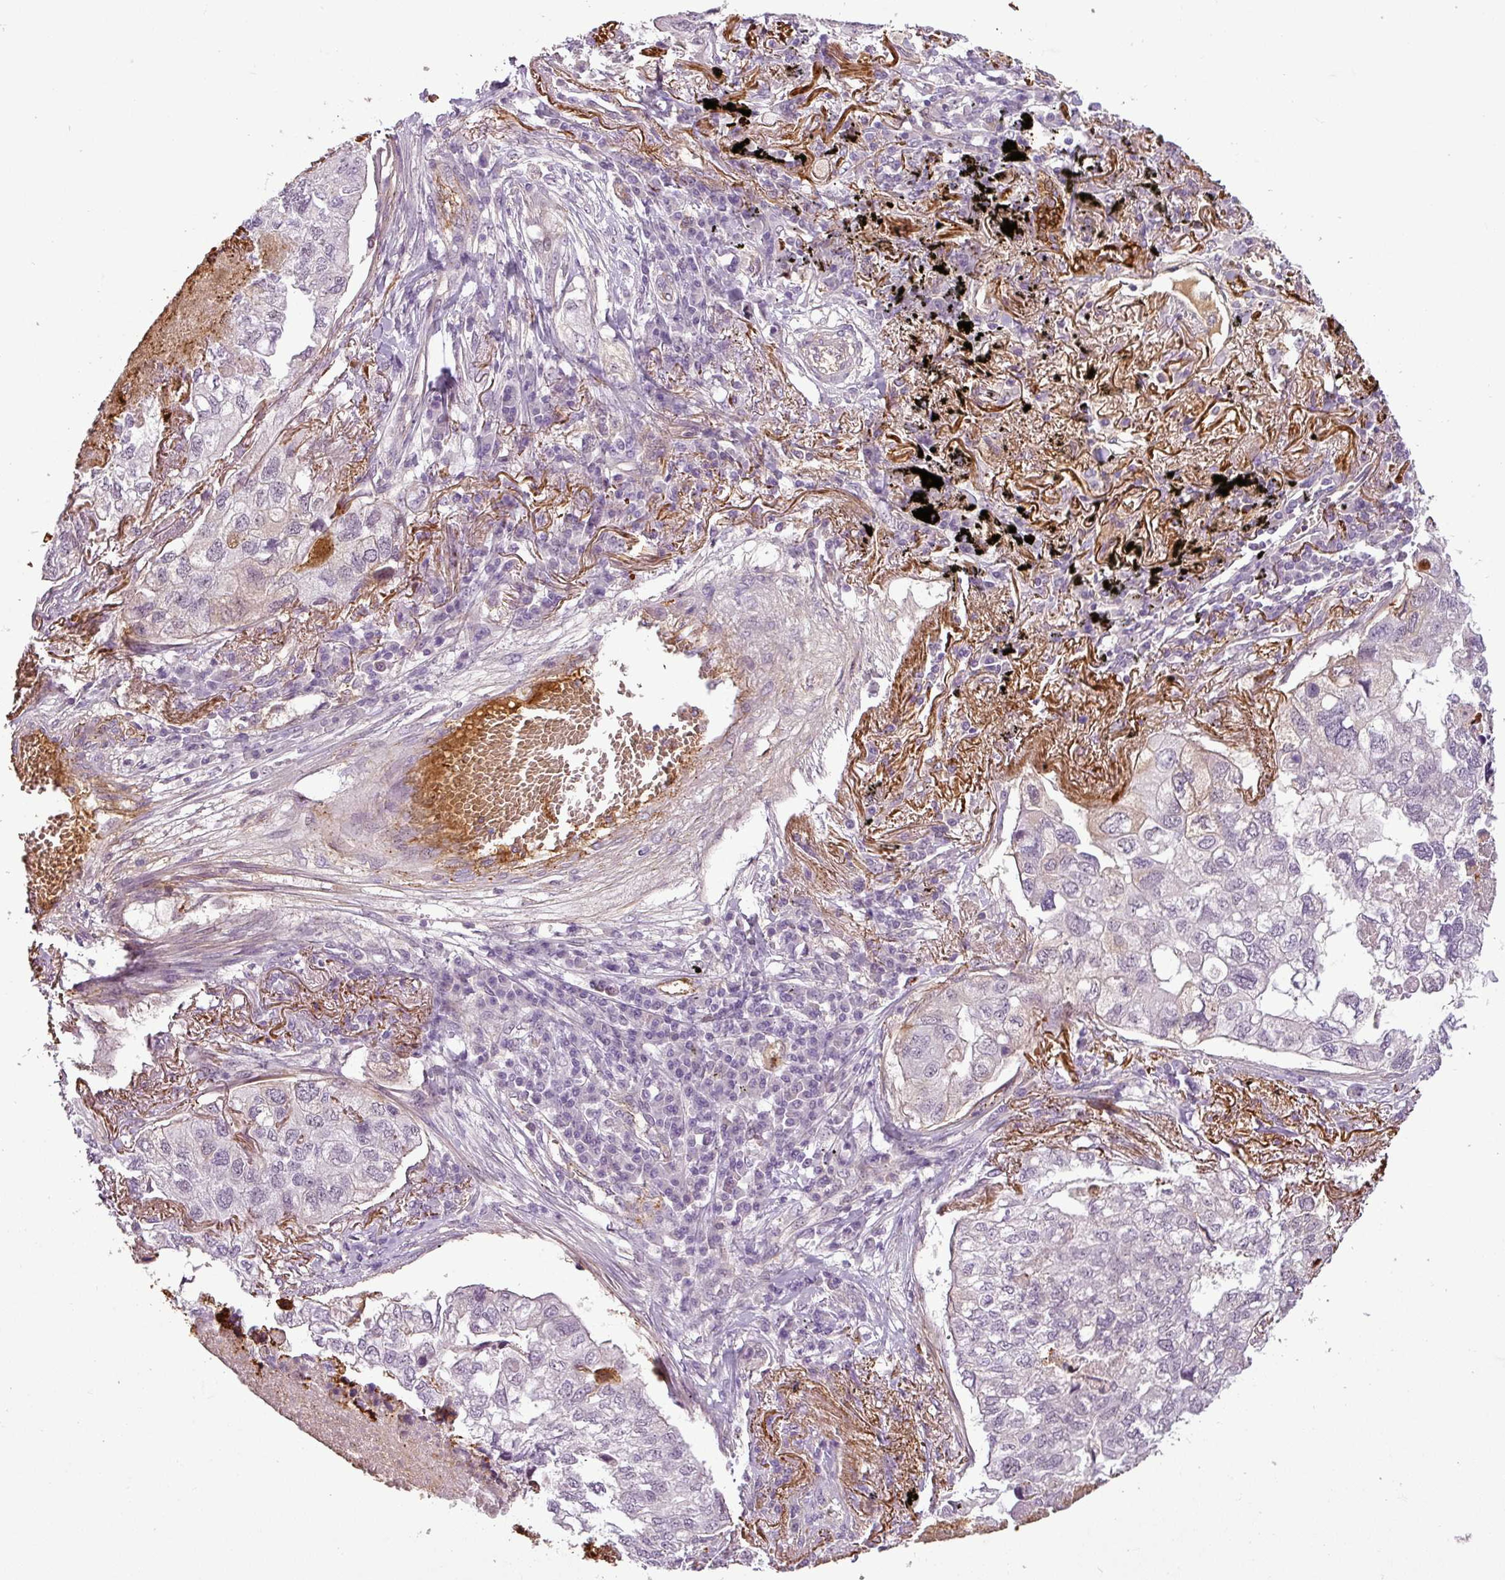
{"staining": {"intensity": "negative", "quantity": "none", "location": "none"}, "tissue": "lung cancer", "cell_type": "Tumor cells", "image_type": "cancer", "snomed": [{"axis": "morphology", "description": "Adenocarcinoma, NOS"}, {"axis": "topography", "description": "Lung"}], "caption": "Tumor cells show no significant protein positivity in lung cancer (adenocarcinoma). (DAB immunohistochemistry (IHC) visualized using brightfield microscopy, high magnification).", "gene": "APOC1", "patient": {"sex": "male", "age": 65}}